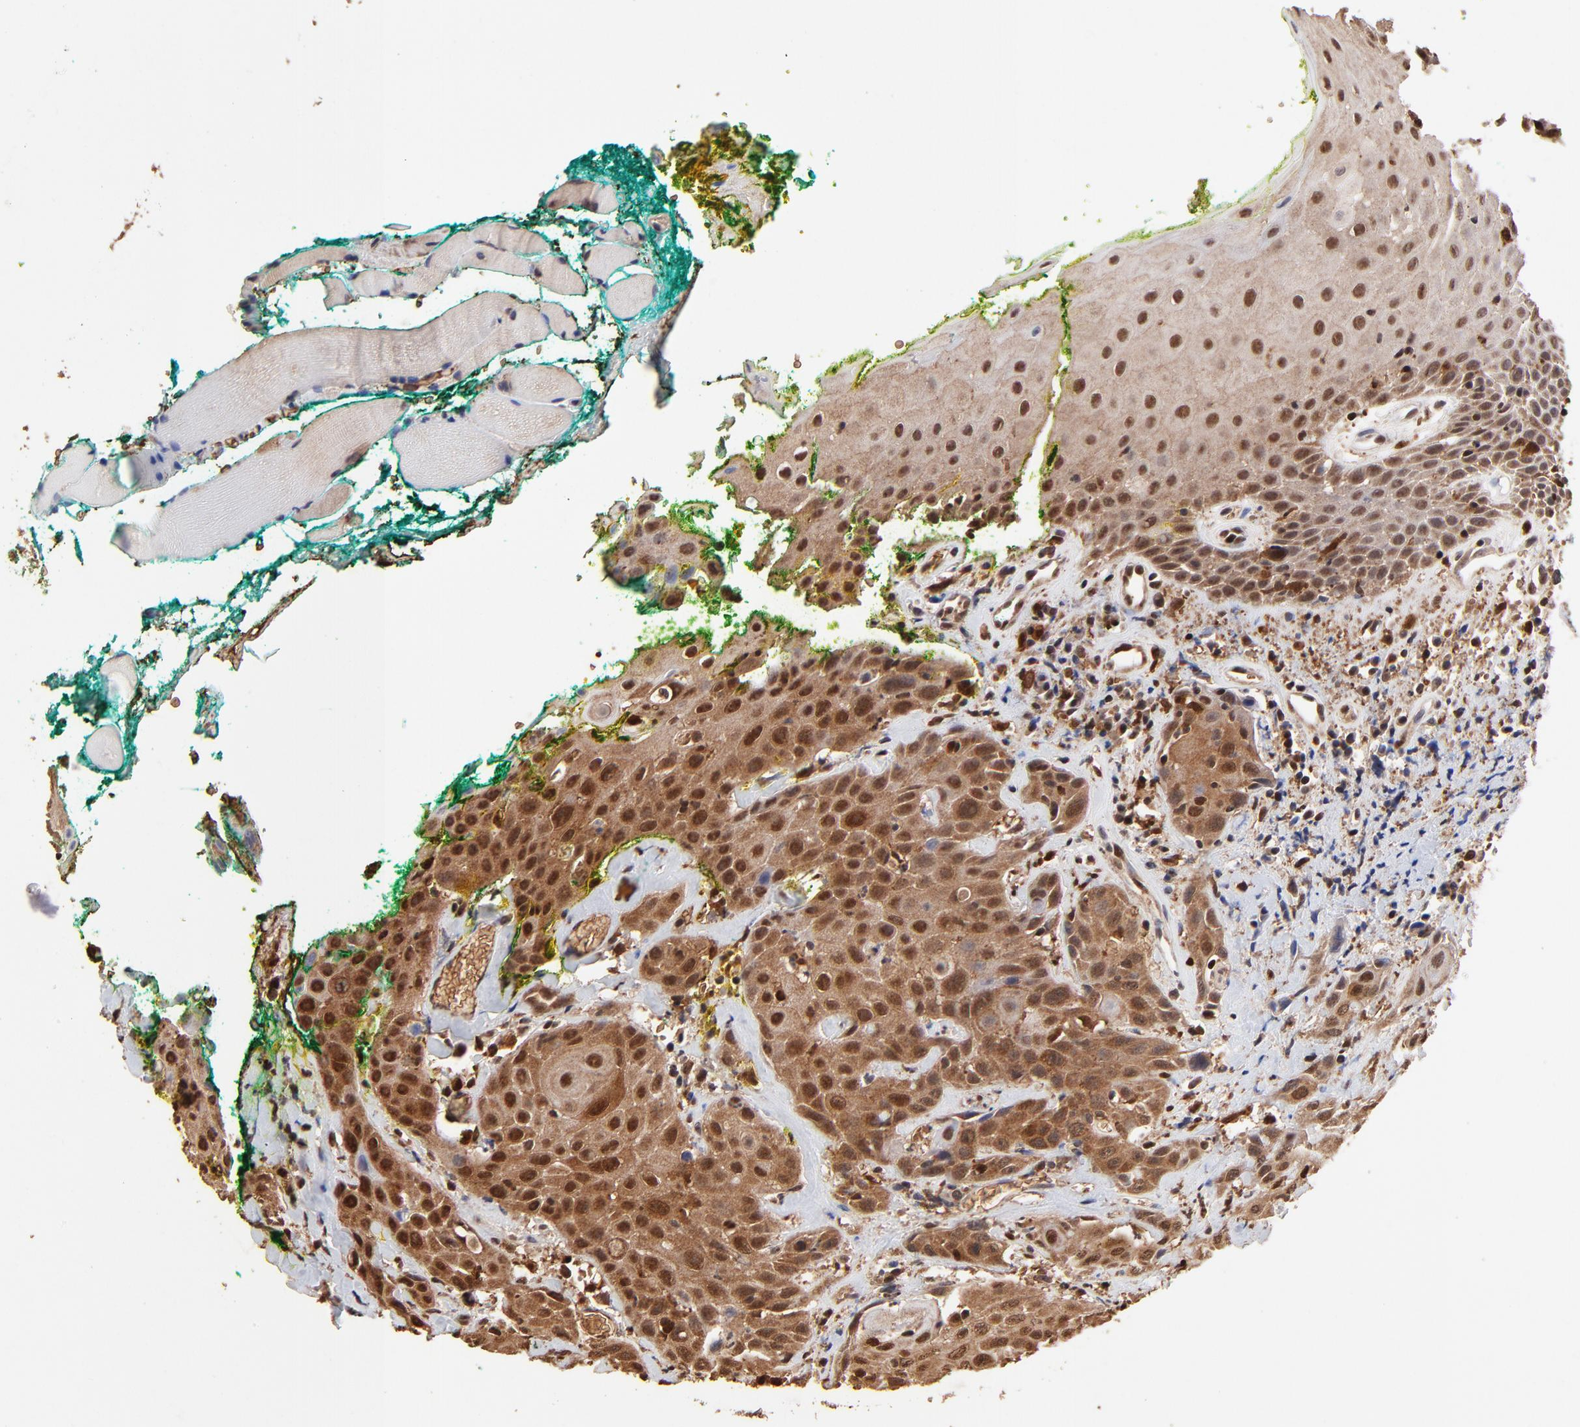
{"staining": {"intensity": "moderate", "quantity": ">75%", "location": "cytoplasmic/membranous,nuclear"}, "tissue": "head and neck cancer", "cell_type": "Tumor cells", "image_type": "cancer", "snomed": [{"axis": "morphology", "description": "Squamous cell carcinoma, NOS"}, {"axis": "topography", "description": "Oral tissue"}, {"axis": "topography", "description": "Head-Neck"}], "caption": "Head and neck cancer (squamous cell carcinoma) stained for a protein displays moderate cytoplasmic/membranous and nuclear positivity in tumor cells. Using DAB (3,3'-diaminobenzidine) (brown) and hematoxylin (blue) stains, captured at high magnification using brightfield microscopy.", "gene": "CASP1", "patient": {"sex": "female", "age": 82}}